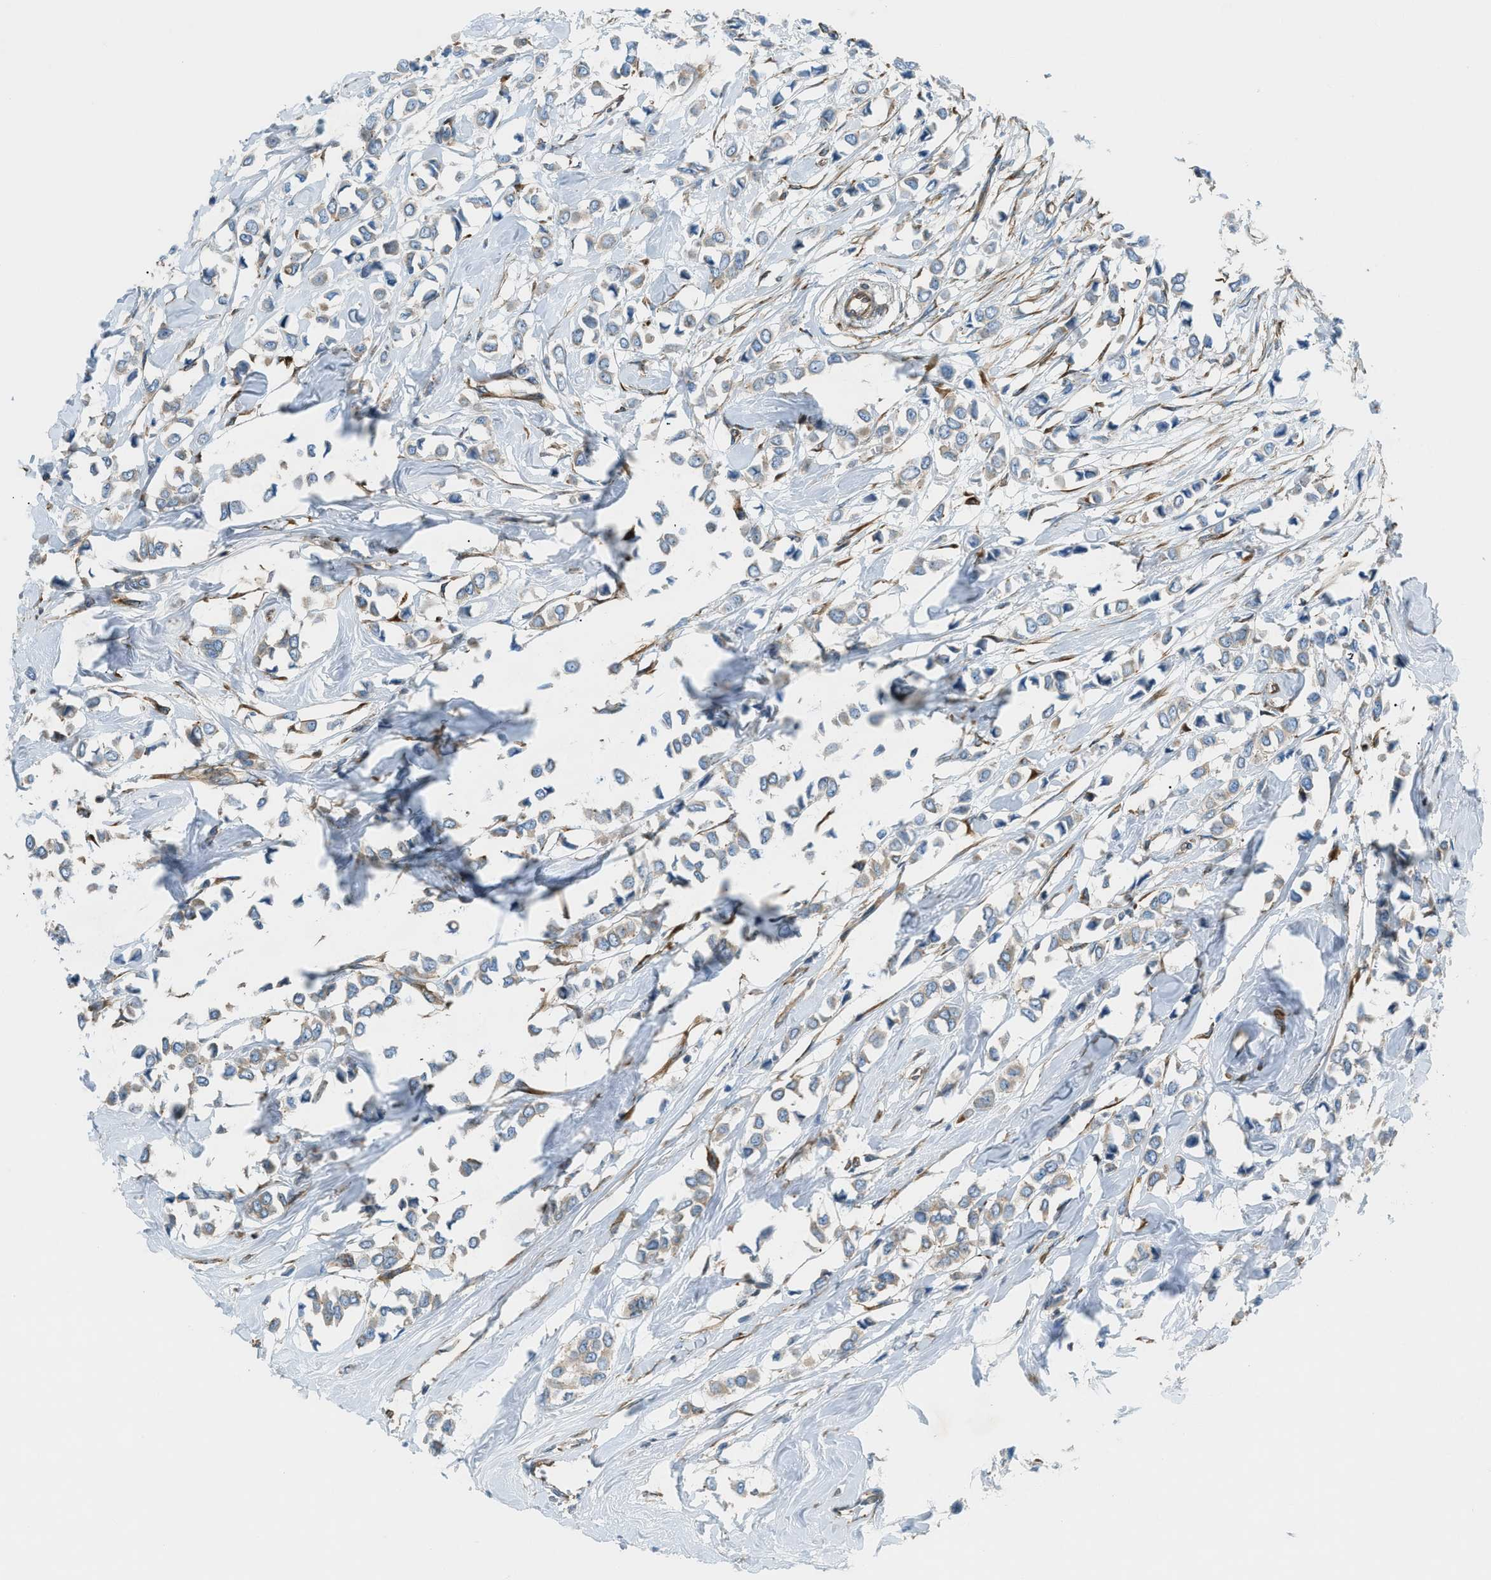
{"staining": {"intensity": "weak", "quantity": "<25%", "location": "cytoplasmic/membranous"}, "tissue": "breast cancer", "cell_type": "Tumor cells", "image_type": "cancer", "snomed": [{"axis": "morphology", "description": "Lobular carcinoma"}, {"axis": "topography", "description": "Breast"}], "caption": "Immunohistochemistry (IHC) of breast cancer (lobular carcinoma) exhibits no expression in tumor cells.", "gene": "DMAC1", "patient": {"sex": "female", "age": 51}}